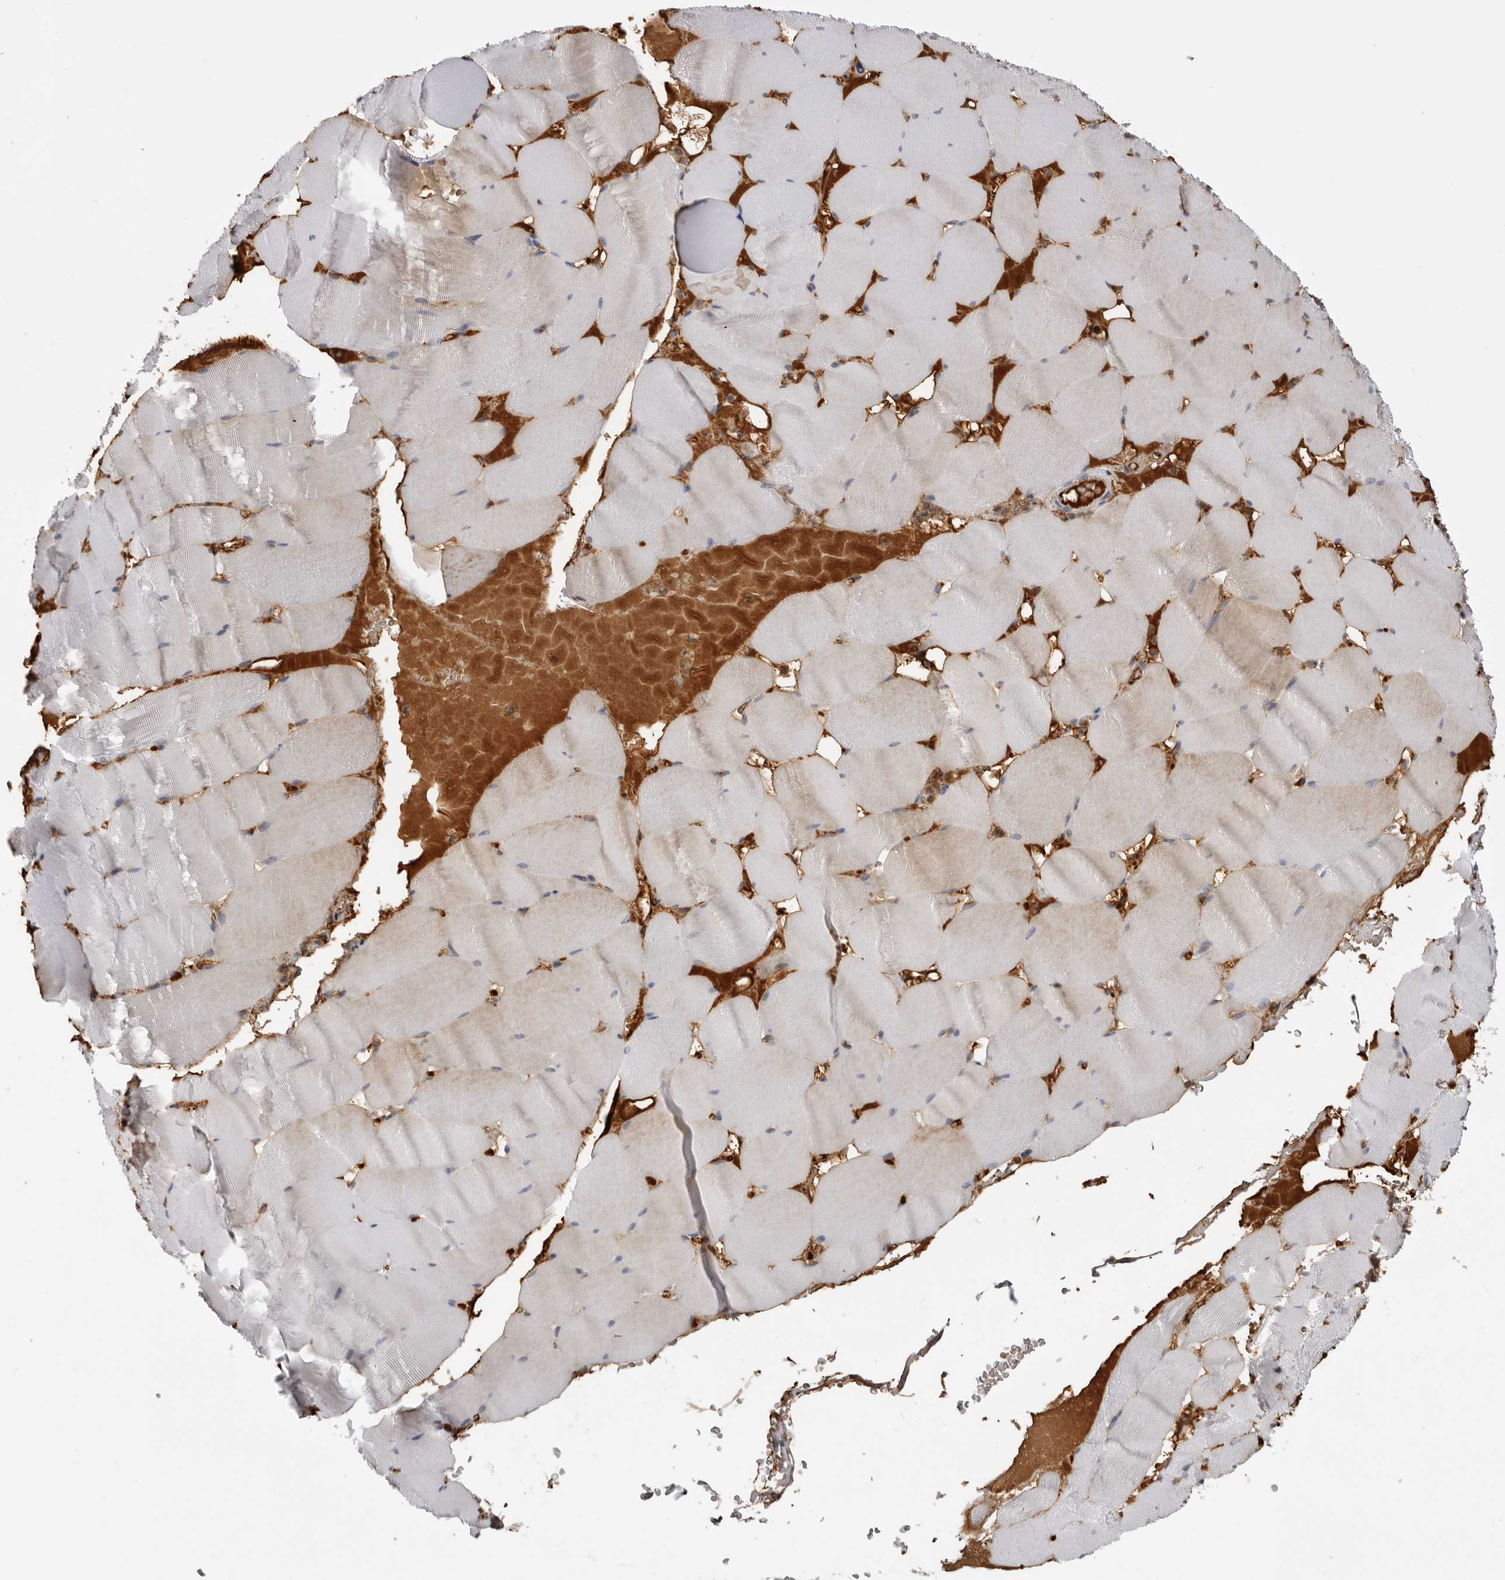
{"staining": {"intensity": "negative", "quantity": "none", "location": "none"}, "tissue": "skeletal muscle", "cell_type": "Myocytes", "image_type": "normal", "snomed": [{"axis": "morphology", "description": "Normal tissue, NOS"}, {"axis": "topography", "description": "Skeletal muscle"}], "caption": "Human skeletal muscle stained for a protein using immunohistochemistry exhibits no expression in myocytes.", "gene": "PLEKHF2", "patient": {"sex": "male", "age": 62}}